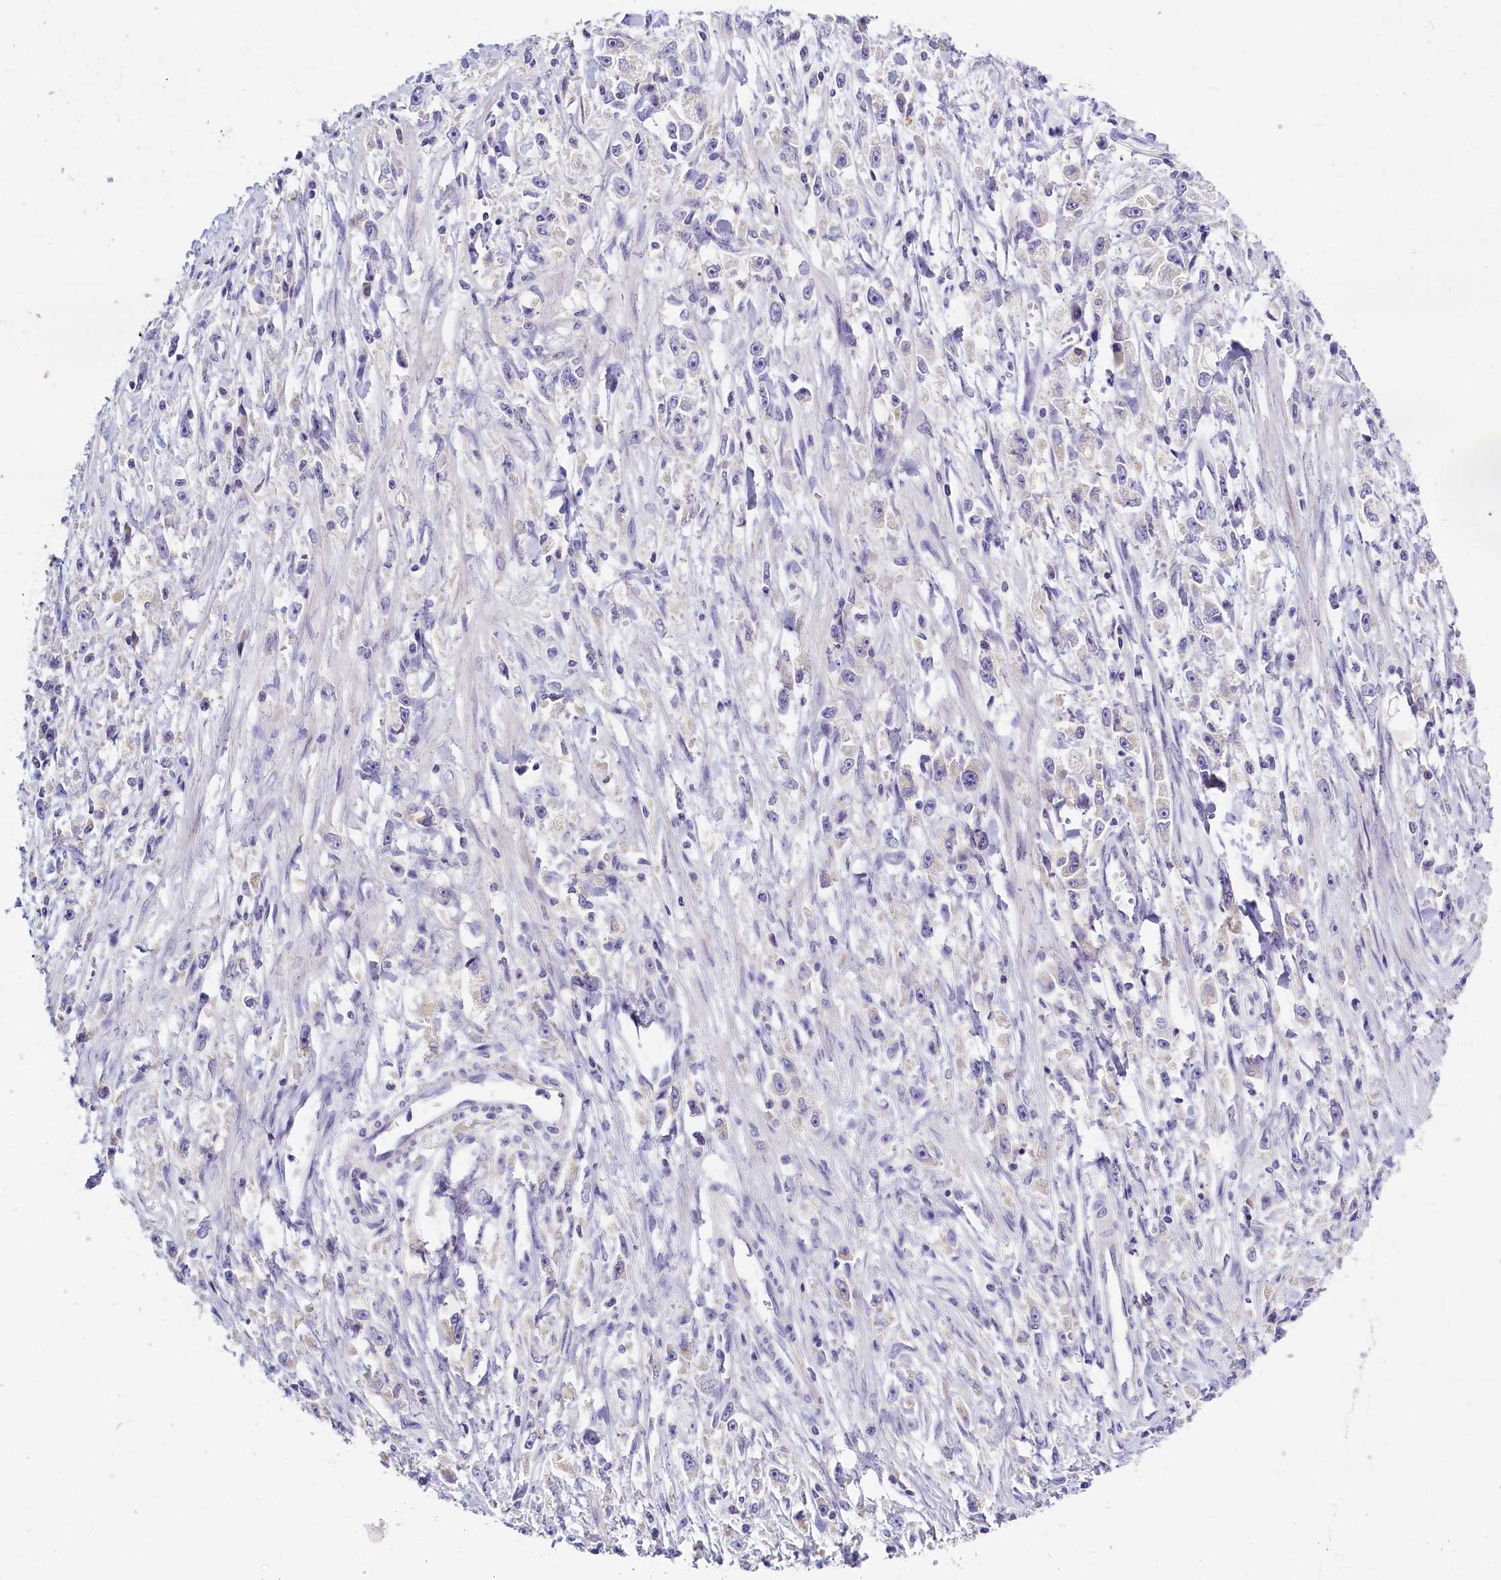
{"staining": {"intensity": "negative", "quantity": "none", "location": "none"}, "tissue": "stomach cancer", "cell_type": "Tumor cells", "image_type": "cancer", "snomed": [{"axis": "morphology", "description": "Adenocarcinoma, NOS"}, {"axis": "topography", "description": "Stomach"}], "caption": "DAB (3,3'-diaminobenzidine) immunohistochemical staining of adenocarcinoma (stomach) reveals no significant staining in tumor cells. (DAB (3,3'-diaminobenzidine) immunohistochemistry visualized using brightfield microscopy, high magnification).", "gene": "RTTN", "patient": {"sex": "female", "age": 59}}